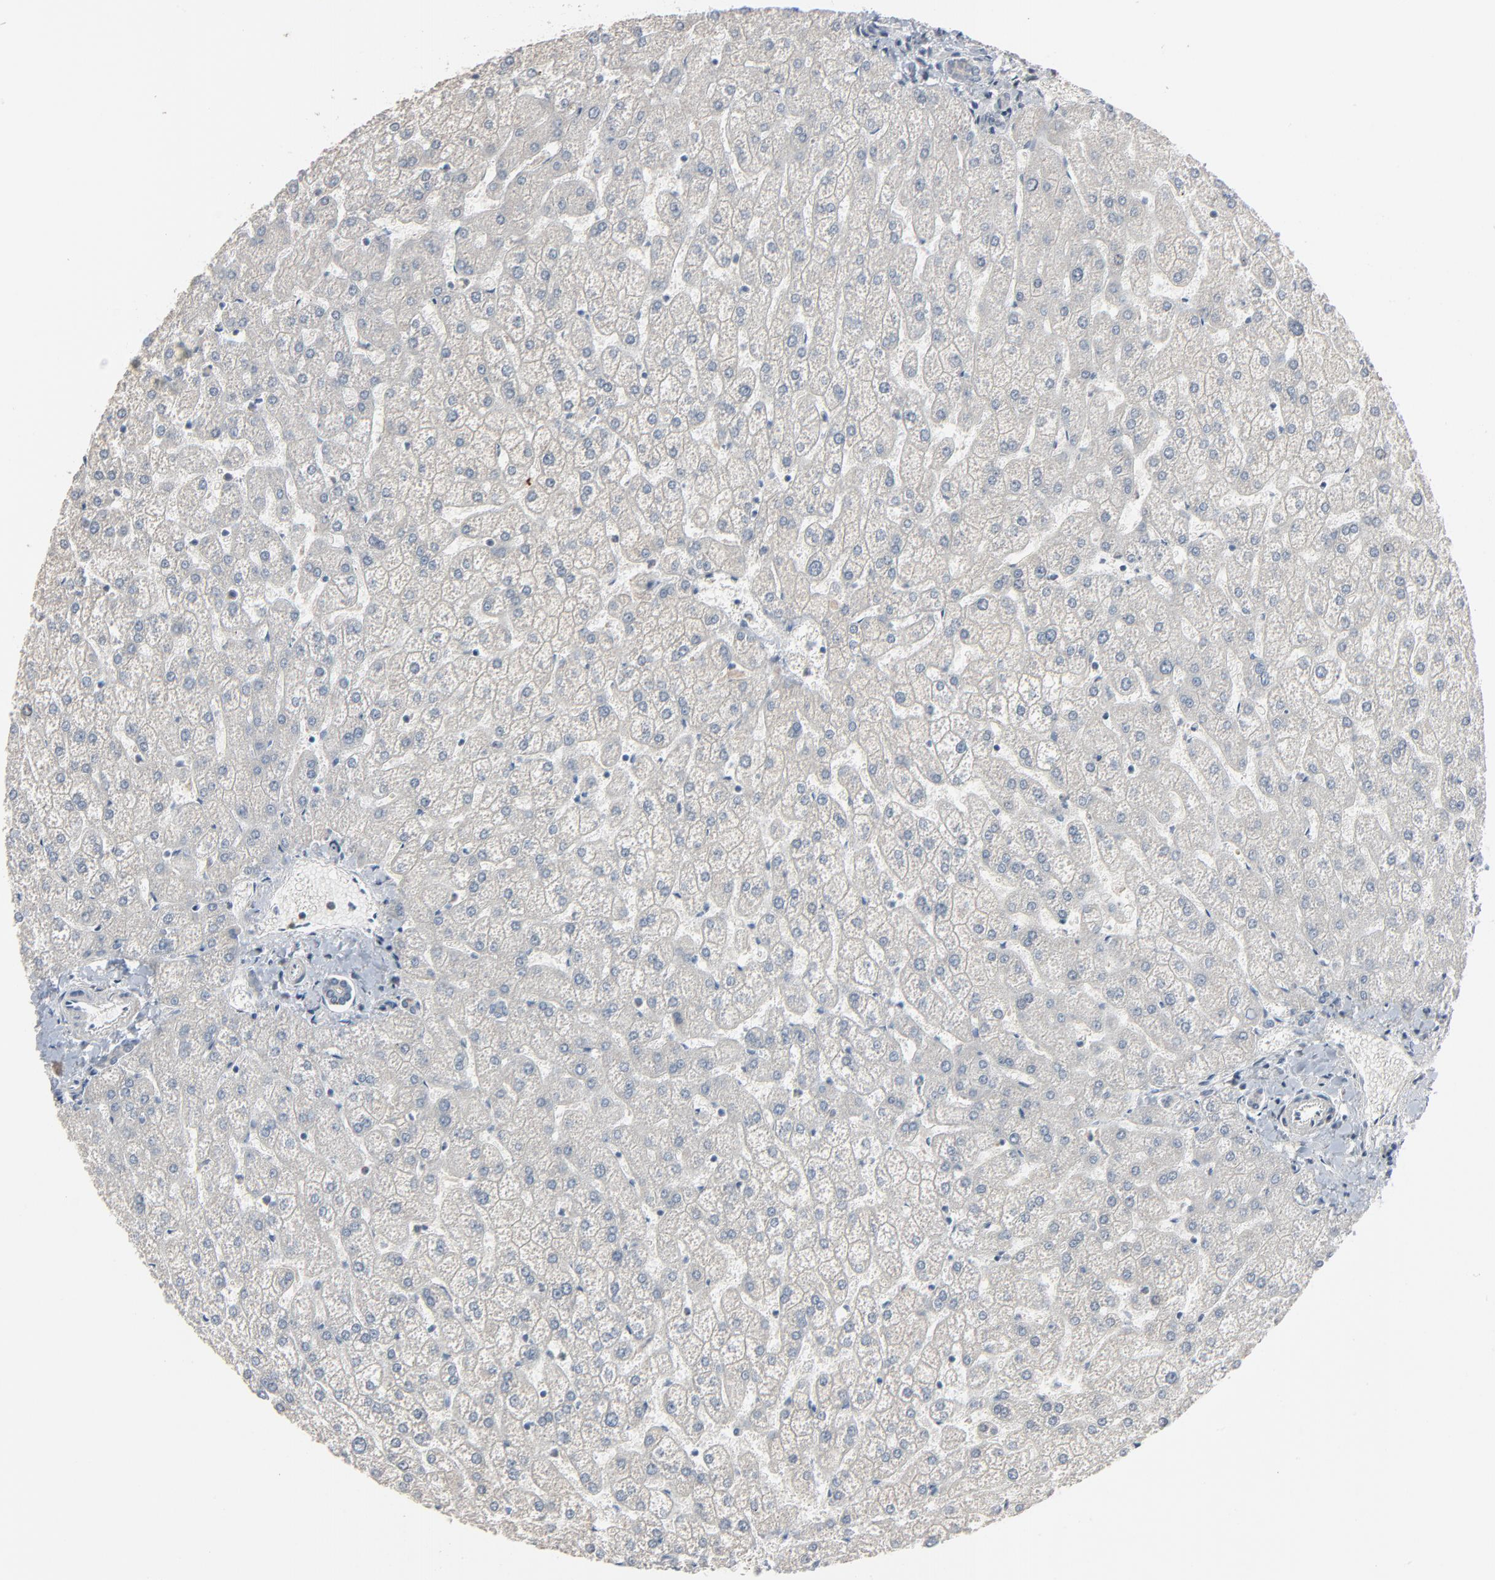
{"staining": {"intensity": "negative", "quantity": "none", "location": "none"}, "tissue": "liver", "cell_type": "Cholangiocytes", "image_type": "normal", "snomed": [{"axis": "morphology", "description": "Normal tissue, NOS"}, {"axis": "topography", "description": "Liver"}], "caption": "This is a photomicrograph of IHC staining of benign liver, which shows no expression in cholangiocytes. (DAB (3,3'-diaminobenzidine) IHC with hematoxylin counter stain).", "gene": "DOCK8", "patient": {"sex": "female", "age": 32}}